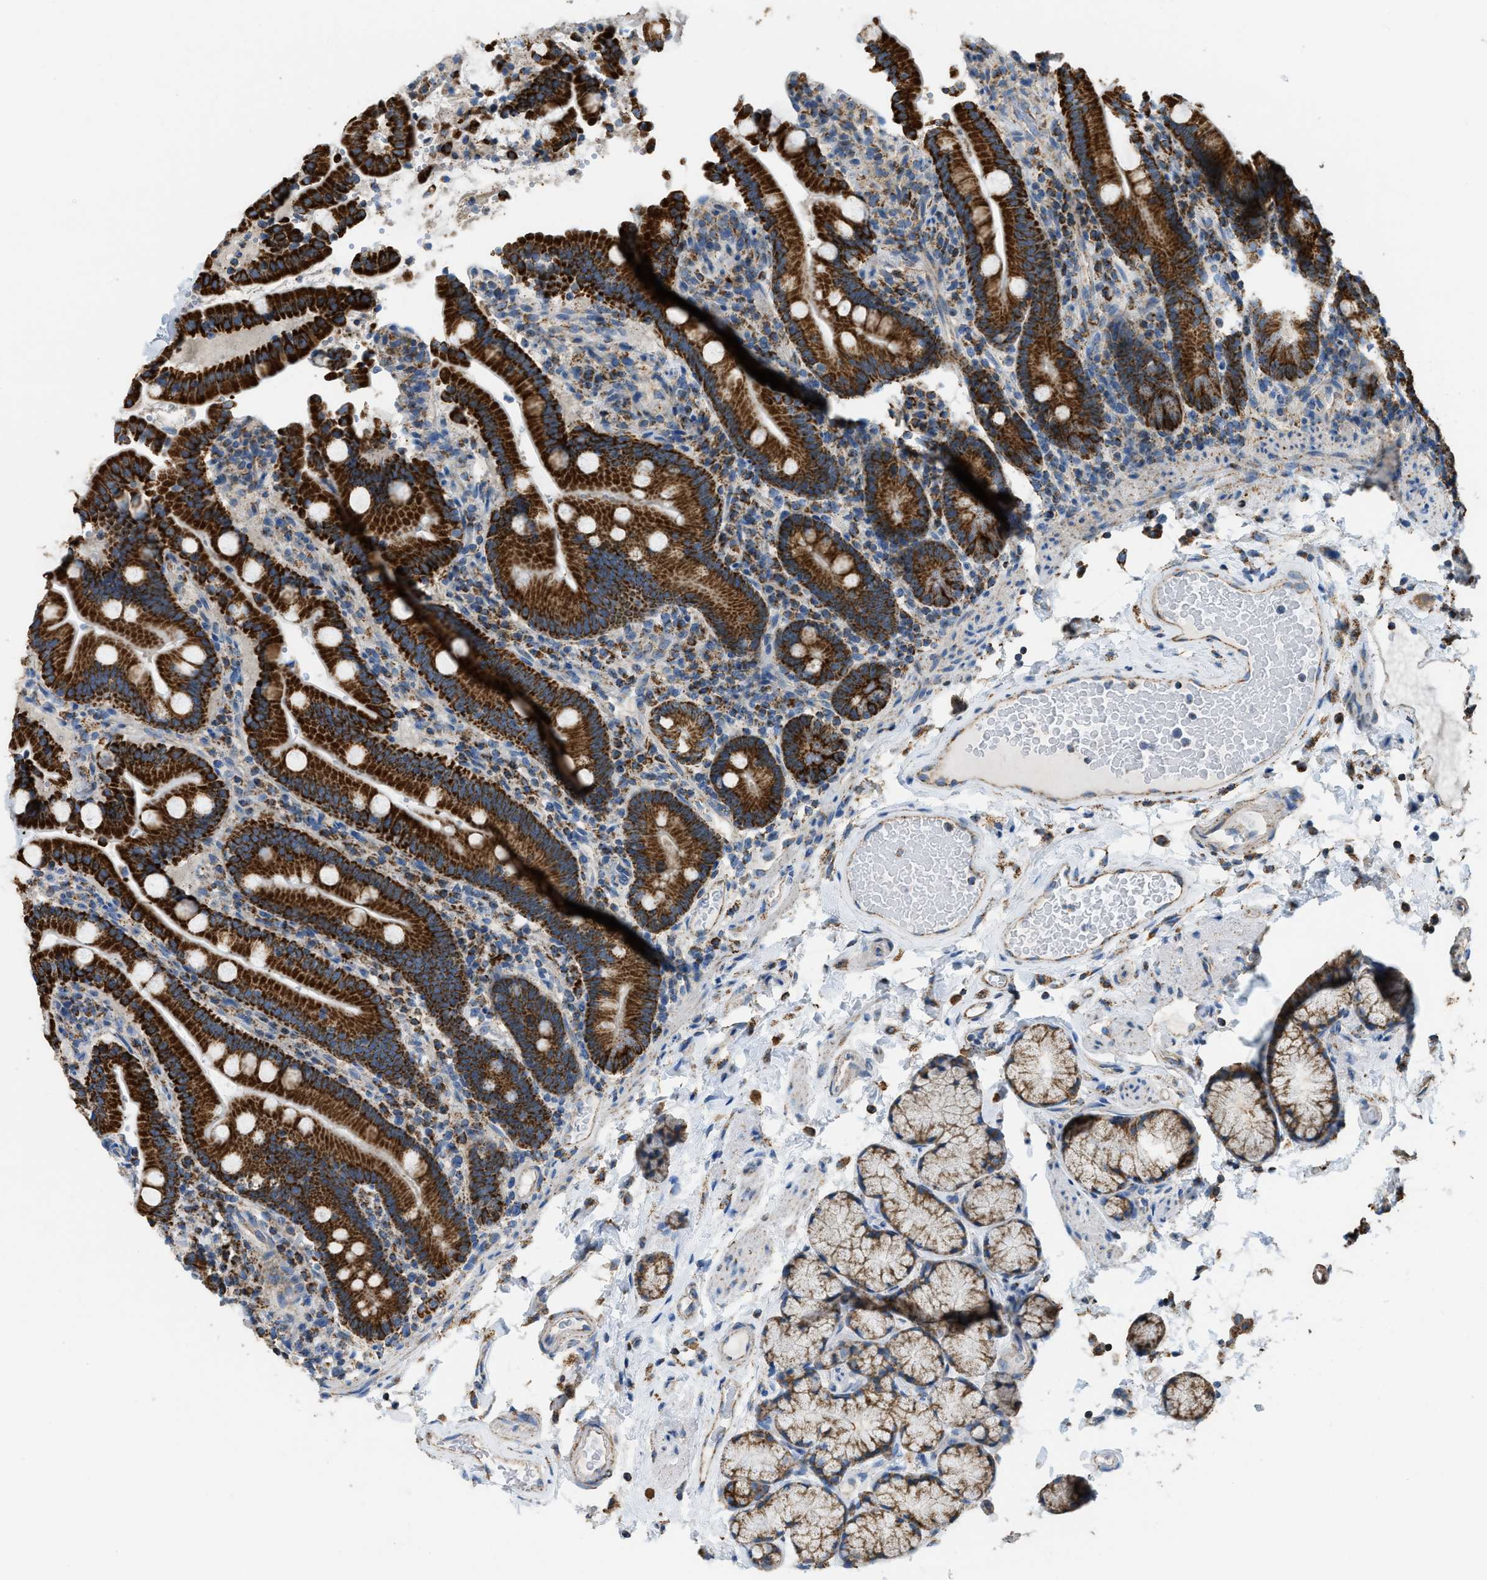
{"staining": {"intensity": "strong", "quantity": ">75%", "location": "cytoplasmic/membranous"}, "tissue": "duodenum", "cell_type": "Glandular cells", "image_type": "normal", "snomed": [{"axis": "morphology", "description": "Normal tissue, NOS"}, {"axis": "topography", "description": "Small intestine, NOS"}], "caption": "This histopathology image displays IHC staining of unremarkable human duodenum, with high strong cytoplasmic/membranous staining in approximately >75% of glandular cells.", "gene": "ETFB", "patient": {"sex": "female", "age": 71}}